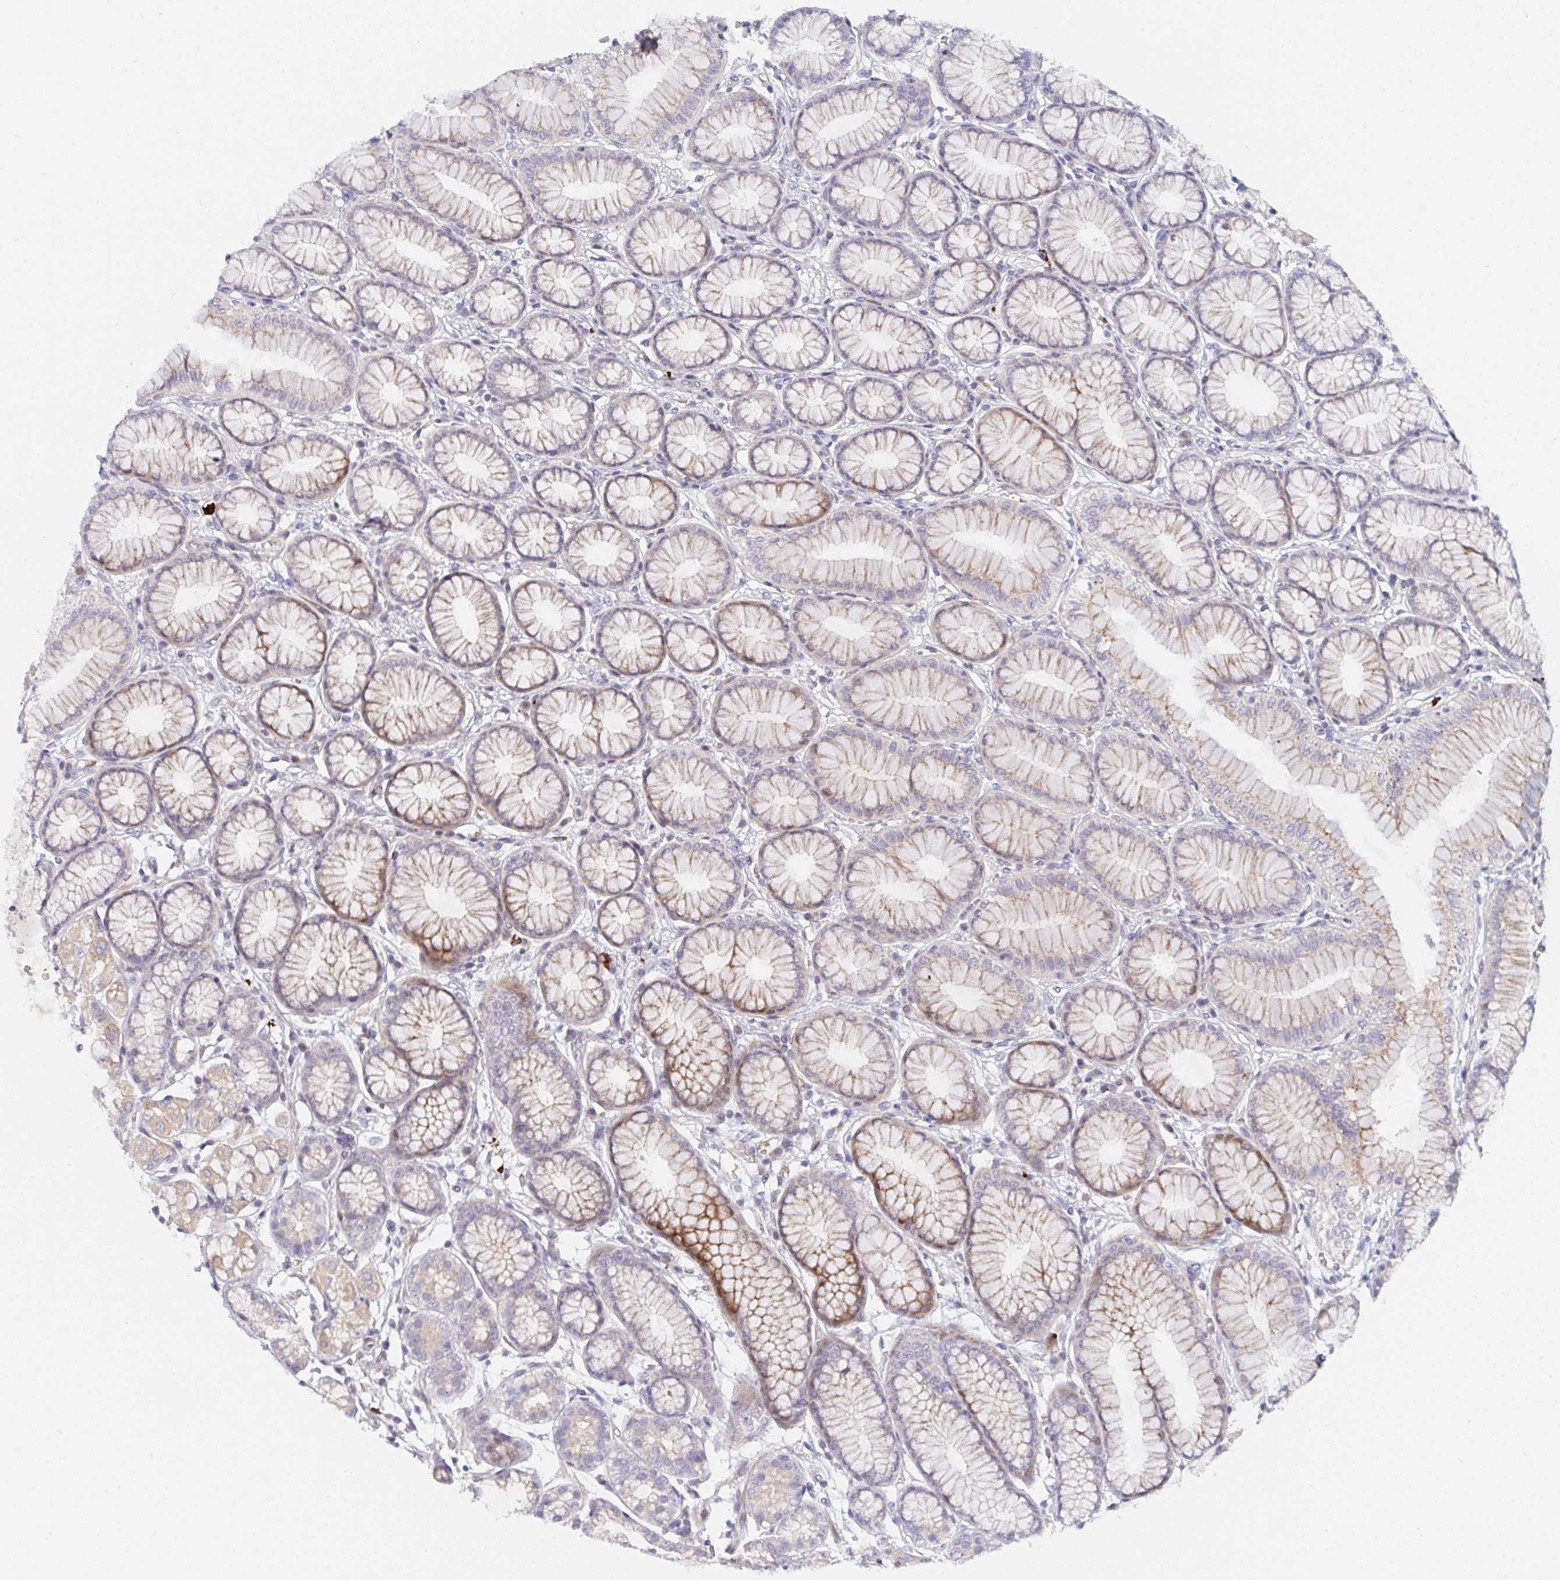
{"staining": {"intensity": "moderate", "quantity": "25%-75%", "location": "cytoplasmic/membranous"}, "tissue": "stomach", "cell_type": "Glandular cells", "image_type": "normal", "snomed": [{"axis": "morphology", "description": "Normal tissue, NOS"}, {"axis": "topography", "description": "Stomach"}, {"axis": "topography", "description": "Stomach, lower"}], "caption": "A micrograph showing moderate cytoplasmic/membranous staining in approximately 25%-75% of glandular cells in benign stomach, as visualized by brown immunohistochemical staining.", "gene": "TNFSF4", "patient": {"sex": "male", "age": 76}}